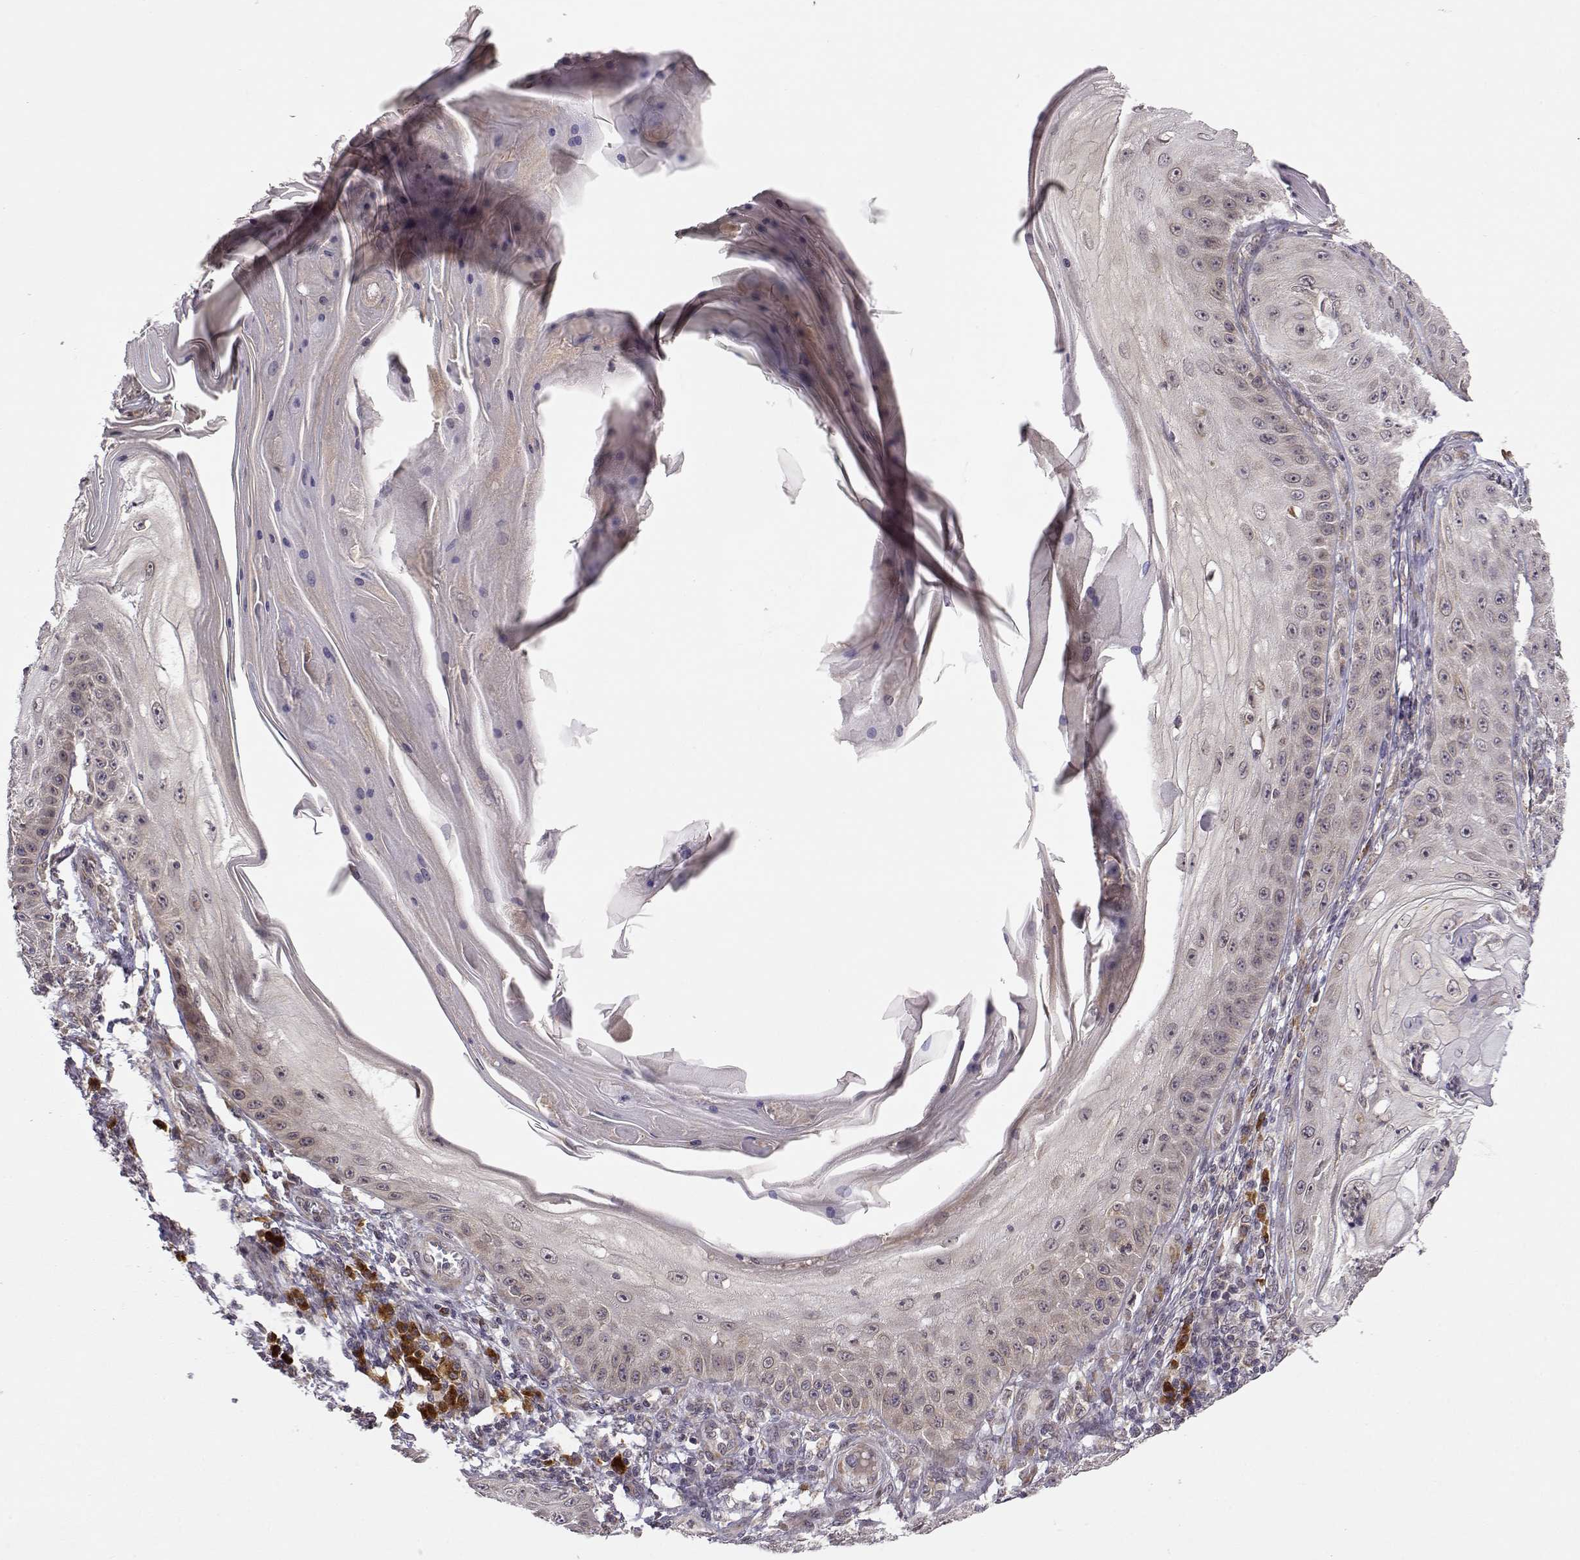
{"staining": {"intensity": "weak", "quantity": "<25%", "location": "cytoplasmic/membranous"}, "tissue": "skin cancer", "cell_type": "Tumor cells", "image_type": "cancer", "snomed": [{"axis": "morphology", "description": "Squamous cell carcinoma, NOS"}, {"axis": "topography", "description": "Skin"}], "caption": "Immunohistochemistry histopathology image of neoplastic tissue: human skin squamous cell carcinoma stained with DAB displays no significant protein staining in tumor cells.", "gene": "ERGIC2", "patient": {"sex": "male", "age": 70}}